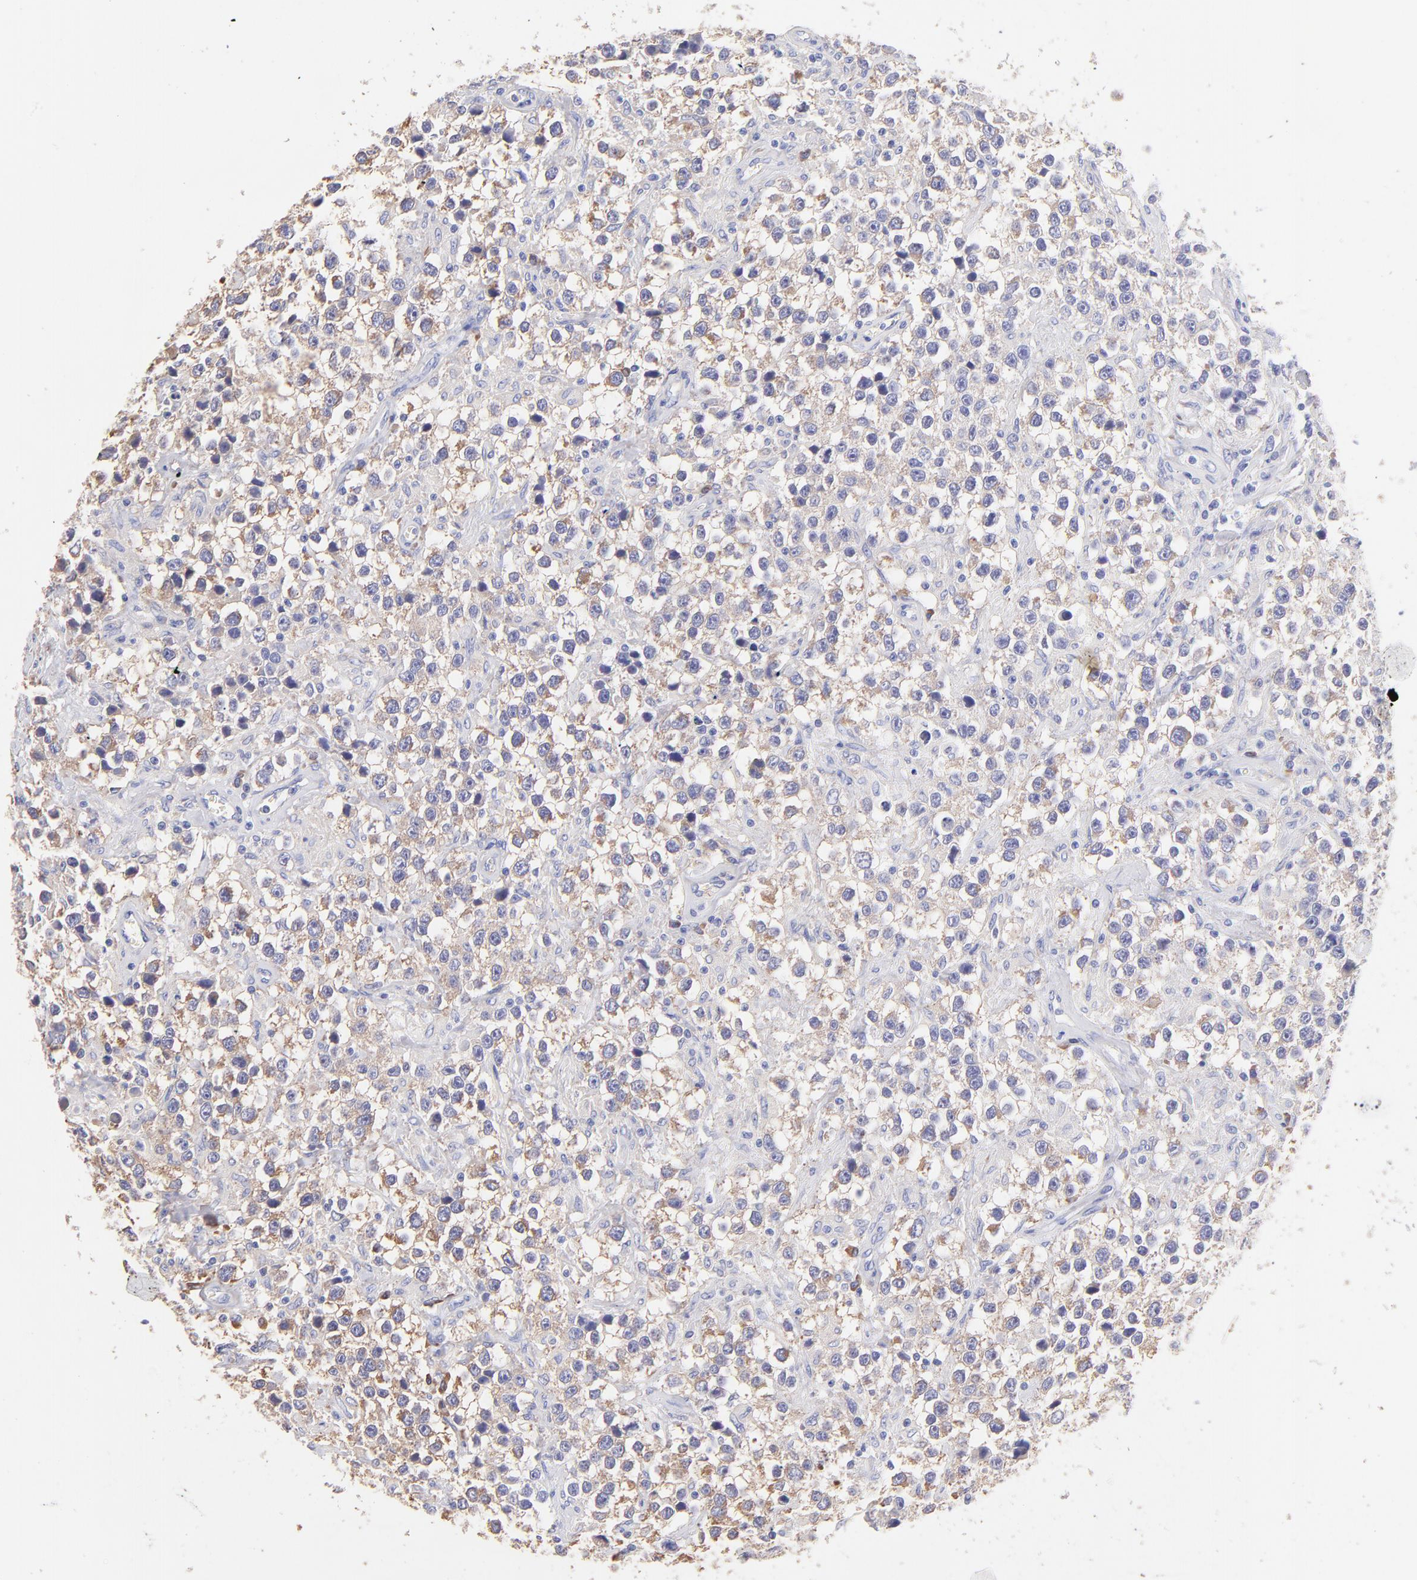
{"staining": {"intensity": "moderate", "quantity": "25%-75%", "location": "cytoplasmic/membranous"}, "tissue": "testis cancer", "cell_type": "Tumor cells", "image_type": "cancer", "snomed": [{"axis": "morphology", "description": "Seminoma, NOS"}, {"axis": "topography", "description": "Testis"}], "caption": "A brown stain highlights moderate cytoplasmic/membranous positivity of a protein in testis cancer tumor cells.", "gene": "RPL30", "patient": {"sex": "male", "age": 43}}